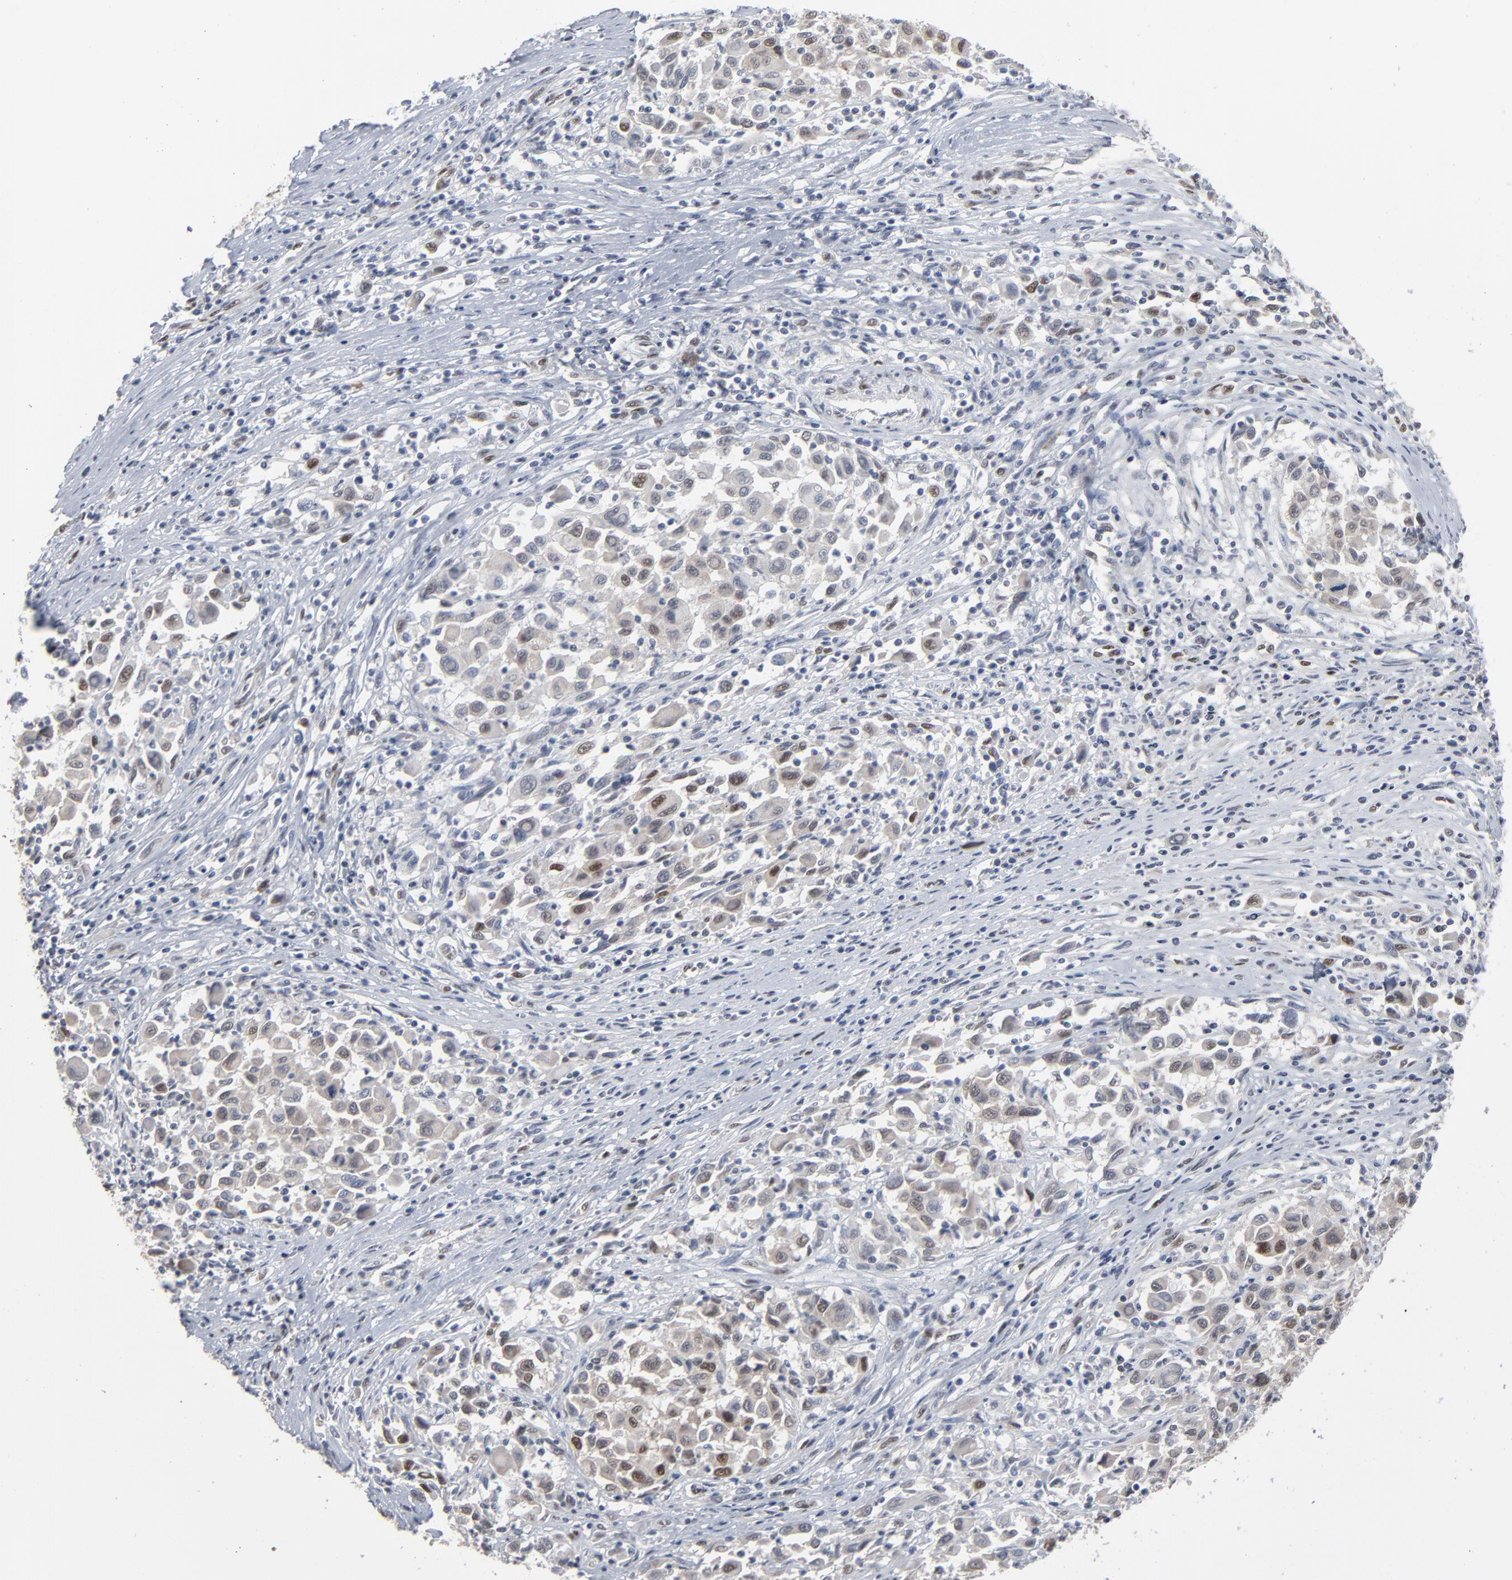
{"staining": {"intensity": "moderate", "quantity": "25%-75%", "location": "nuclear"}, "tissue": "melanoma", "cell_type": "Tumor cells", "image_type": "cancer", "snomed": [{"axis": "morphology", "description": "Malignant melanoma, Metastatic site"}, {"axis": "topography", "description": "Lymph node"}], "caption": "Human melanoma stained with a brown dye displays moderate nuclear positive expression in about 25%-75% of tumor cells.", "gene": "ATF7", "patient": {"sex": "male", "age": 61}}